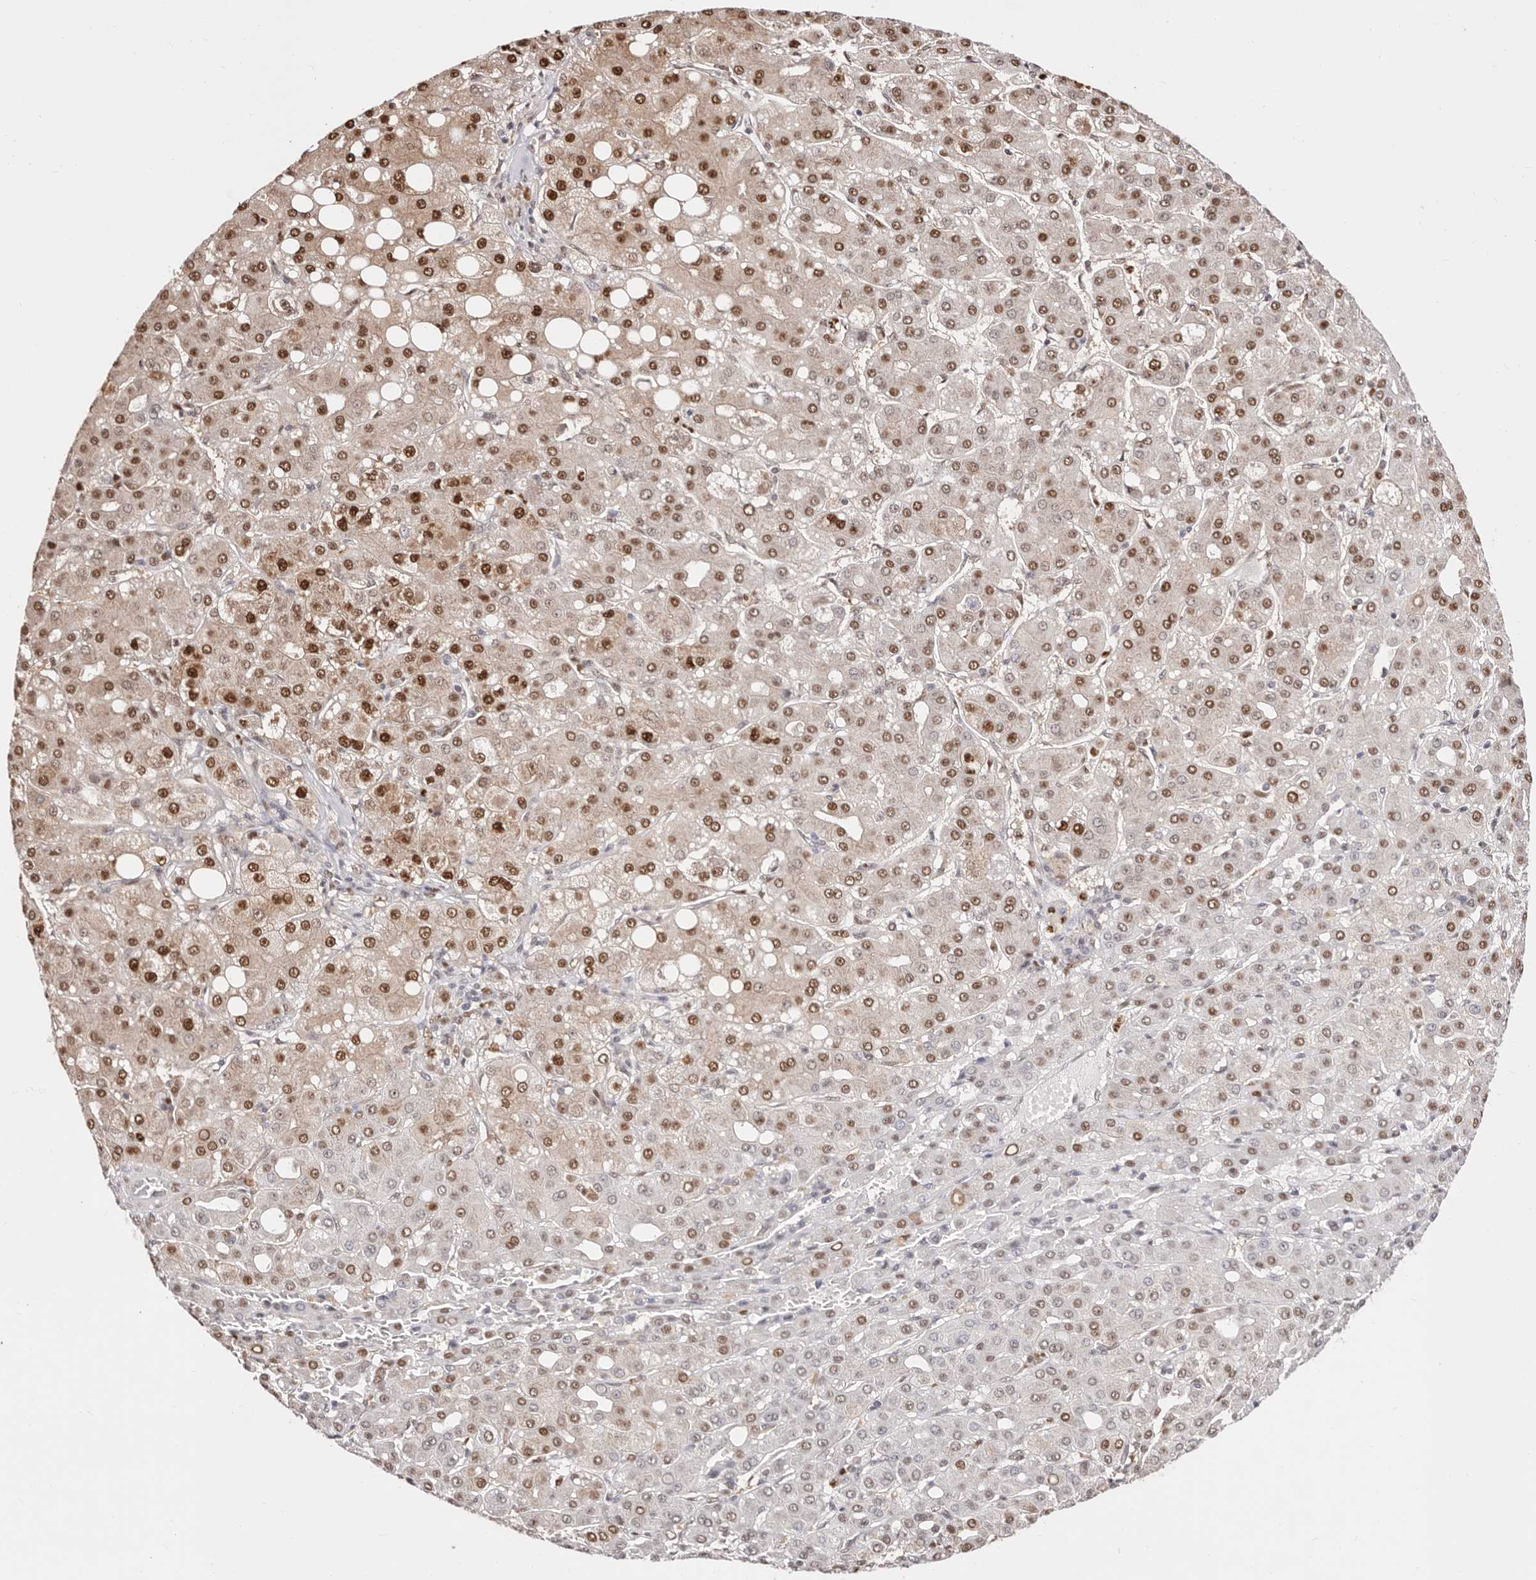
{"staining": {"intensity": "moderate", "quantity": ">75%", "location": "nuclear"}, "tissue": "liver cancer", "cell_type": "Tumor cells", "image_type": "cancer", "snomed": [{"axis": "morphology", "description": "Carcinoma, Hepatocellular, NOS"}, {"axis": "topography", "description": "Liver"}], "caption": "Immunohistochemical staining of human liver hepatocellular carcinoma shows medium levels of moderate nuclear positivity in approximately >75% of tumor cells.", "gene": "TKT", "patient": {"sex": "male", "age": 65}}